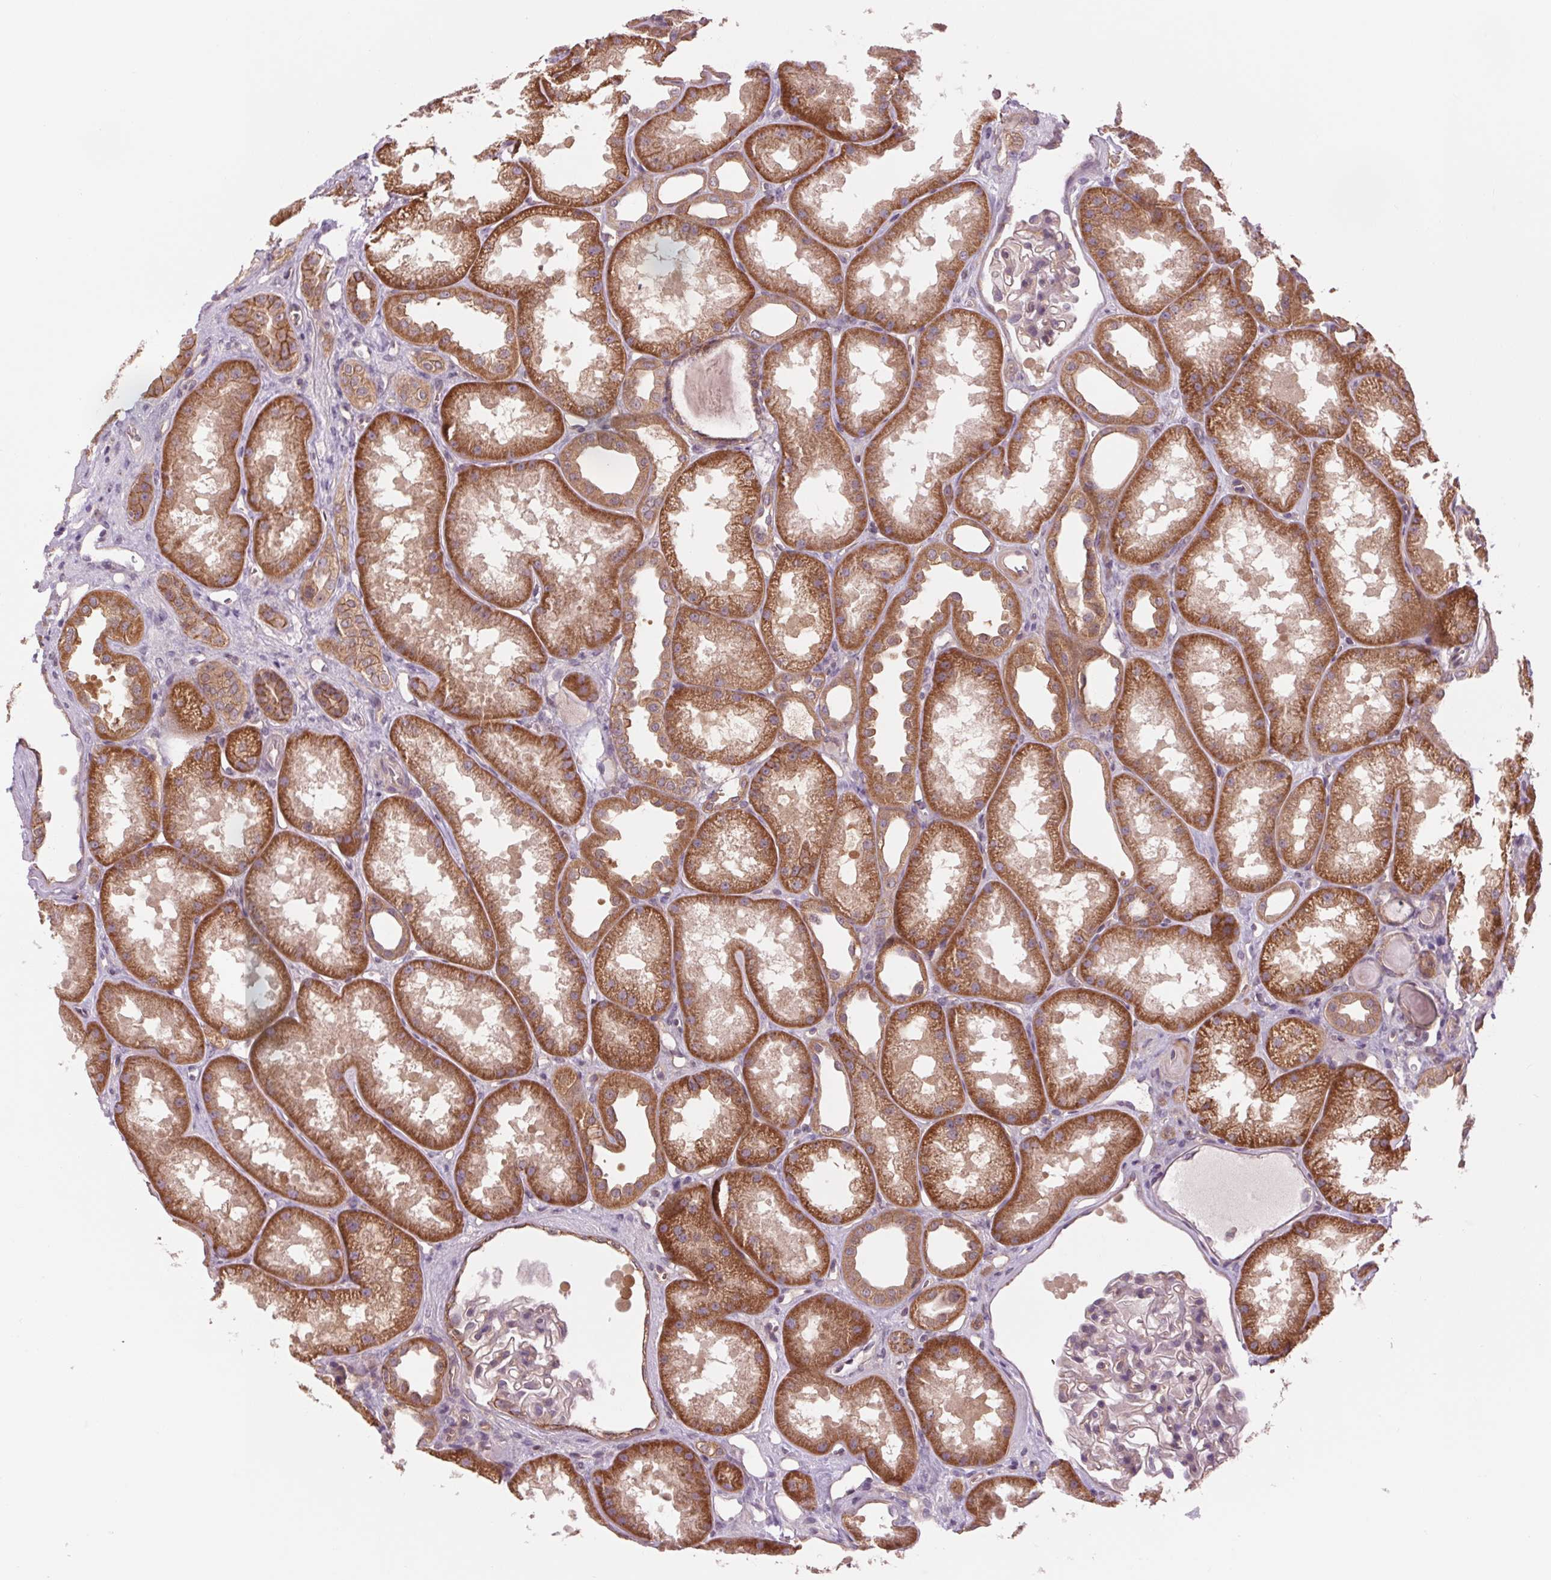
{"staining": {"intensity": "negative", "quantity": "none", "location": "none"}, "tissue": "kidney", "cell_type": "Cells in glomeruli", "image_type": "normal", "snomed": [{"axis": "morphology", "description": "Normal tissue, NOS"}, {"axis": "topography", "description": "Kidney"}], "caption": "IHC of unremarkable kidney exhibits no positivity in cells in glomeruli. (DAB IHC with hematoxylin counter stain).", "gene": "SH3RF2", "patient": {"sex": "male", "age": 61}}